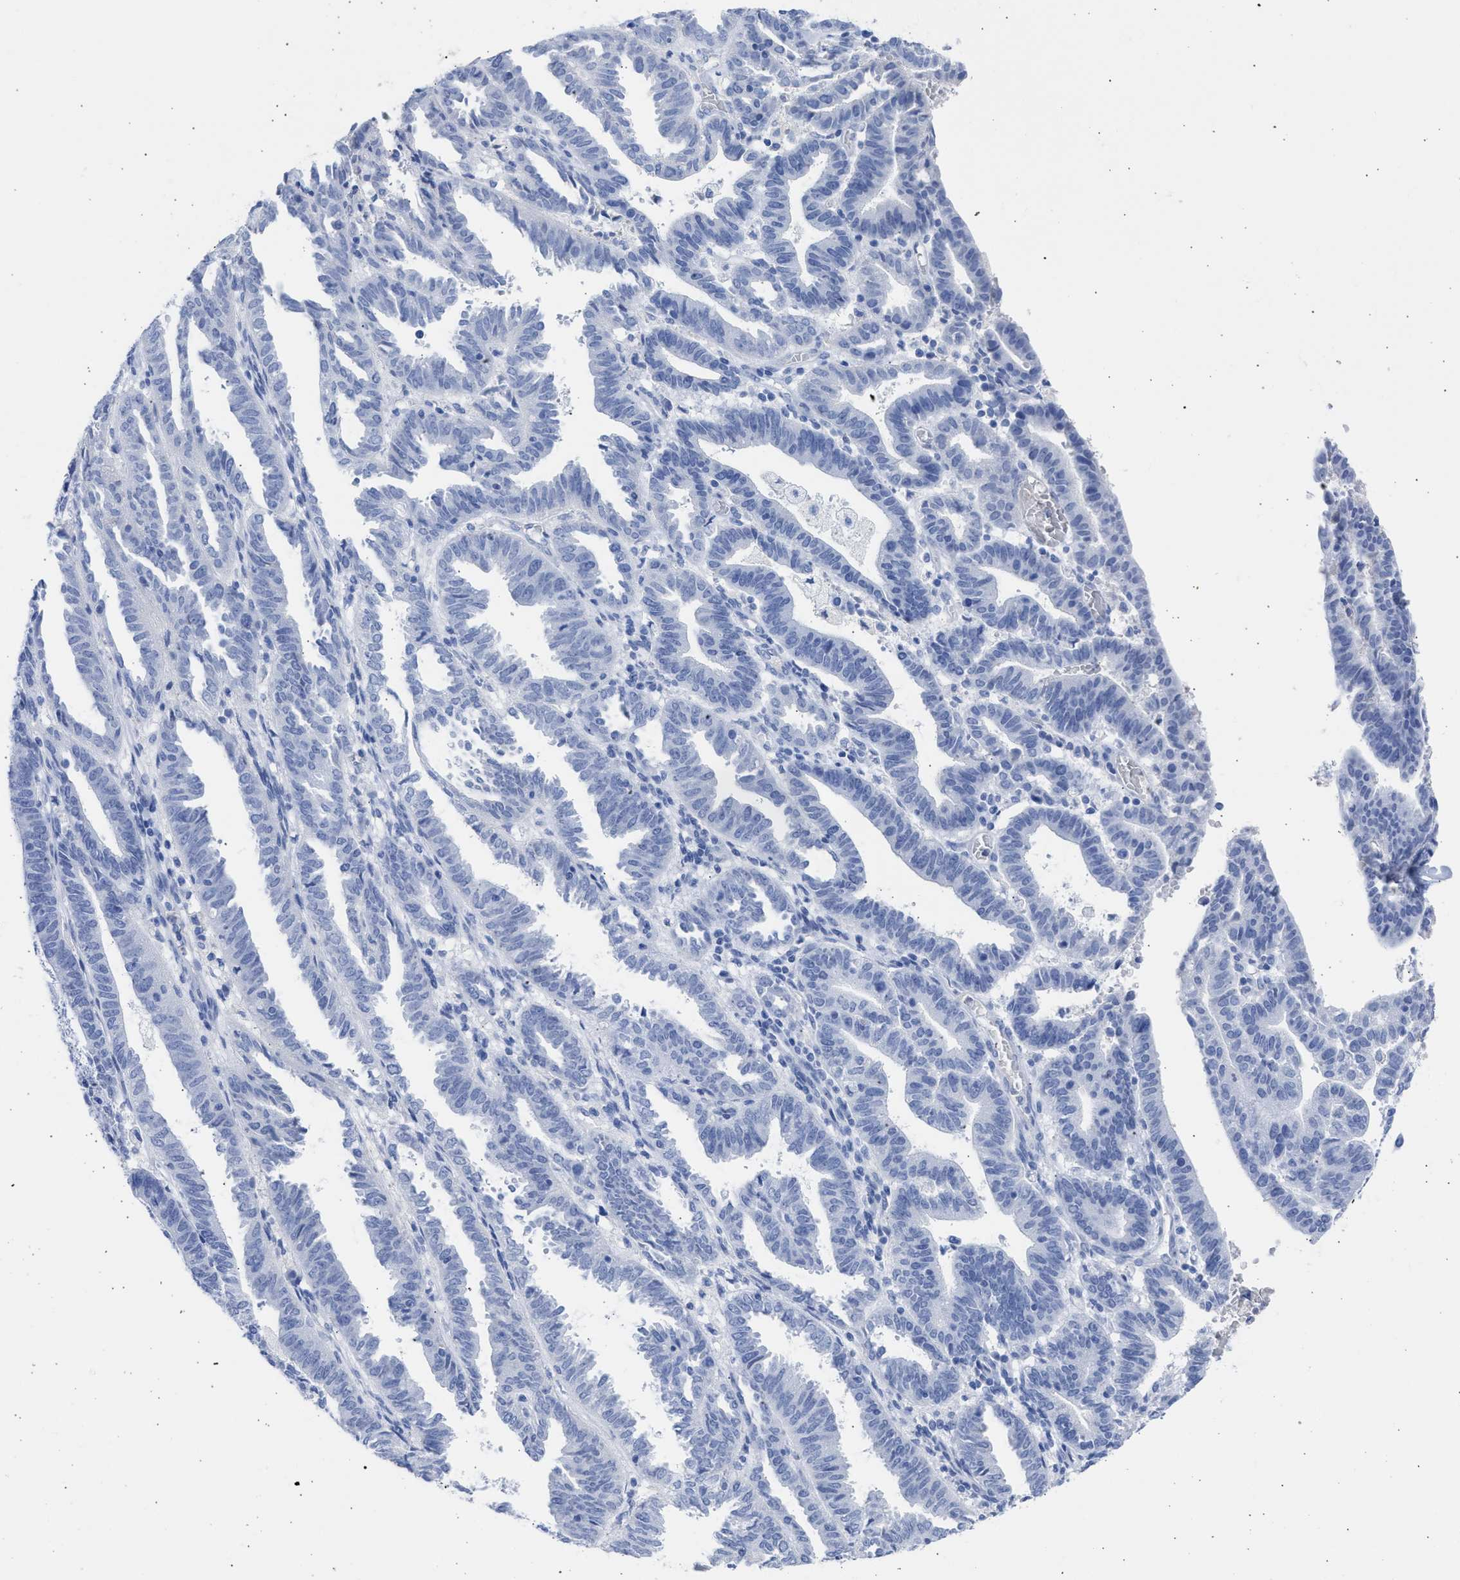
{"staining": {"intensity": "negative", "quantity": "none", "location": "none"}, "tissue": "endometrial cancer", "cell_type": "Tumor cells", "image_type": "cancer", "snomed": [{"axis": "morphology", "description": "Adenocarcinoma, NOS"}, {"axis": "topography", "description": "Uterus"}], "caption": "Micrograph shows no protein positivity in tumor cells of endometrial cancer (adenocarcinoma) tissue.", "gene": "RSPH1", "patient": {"sex": "female", "age": 83}}